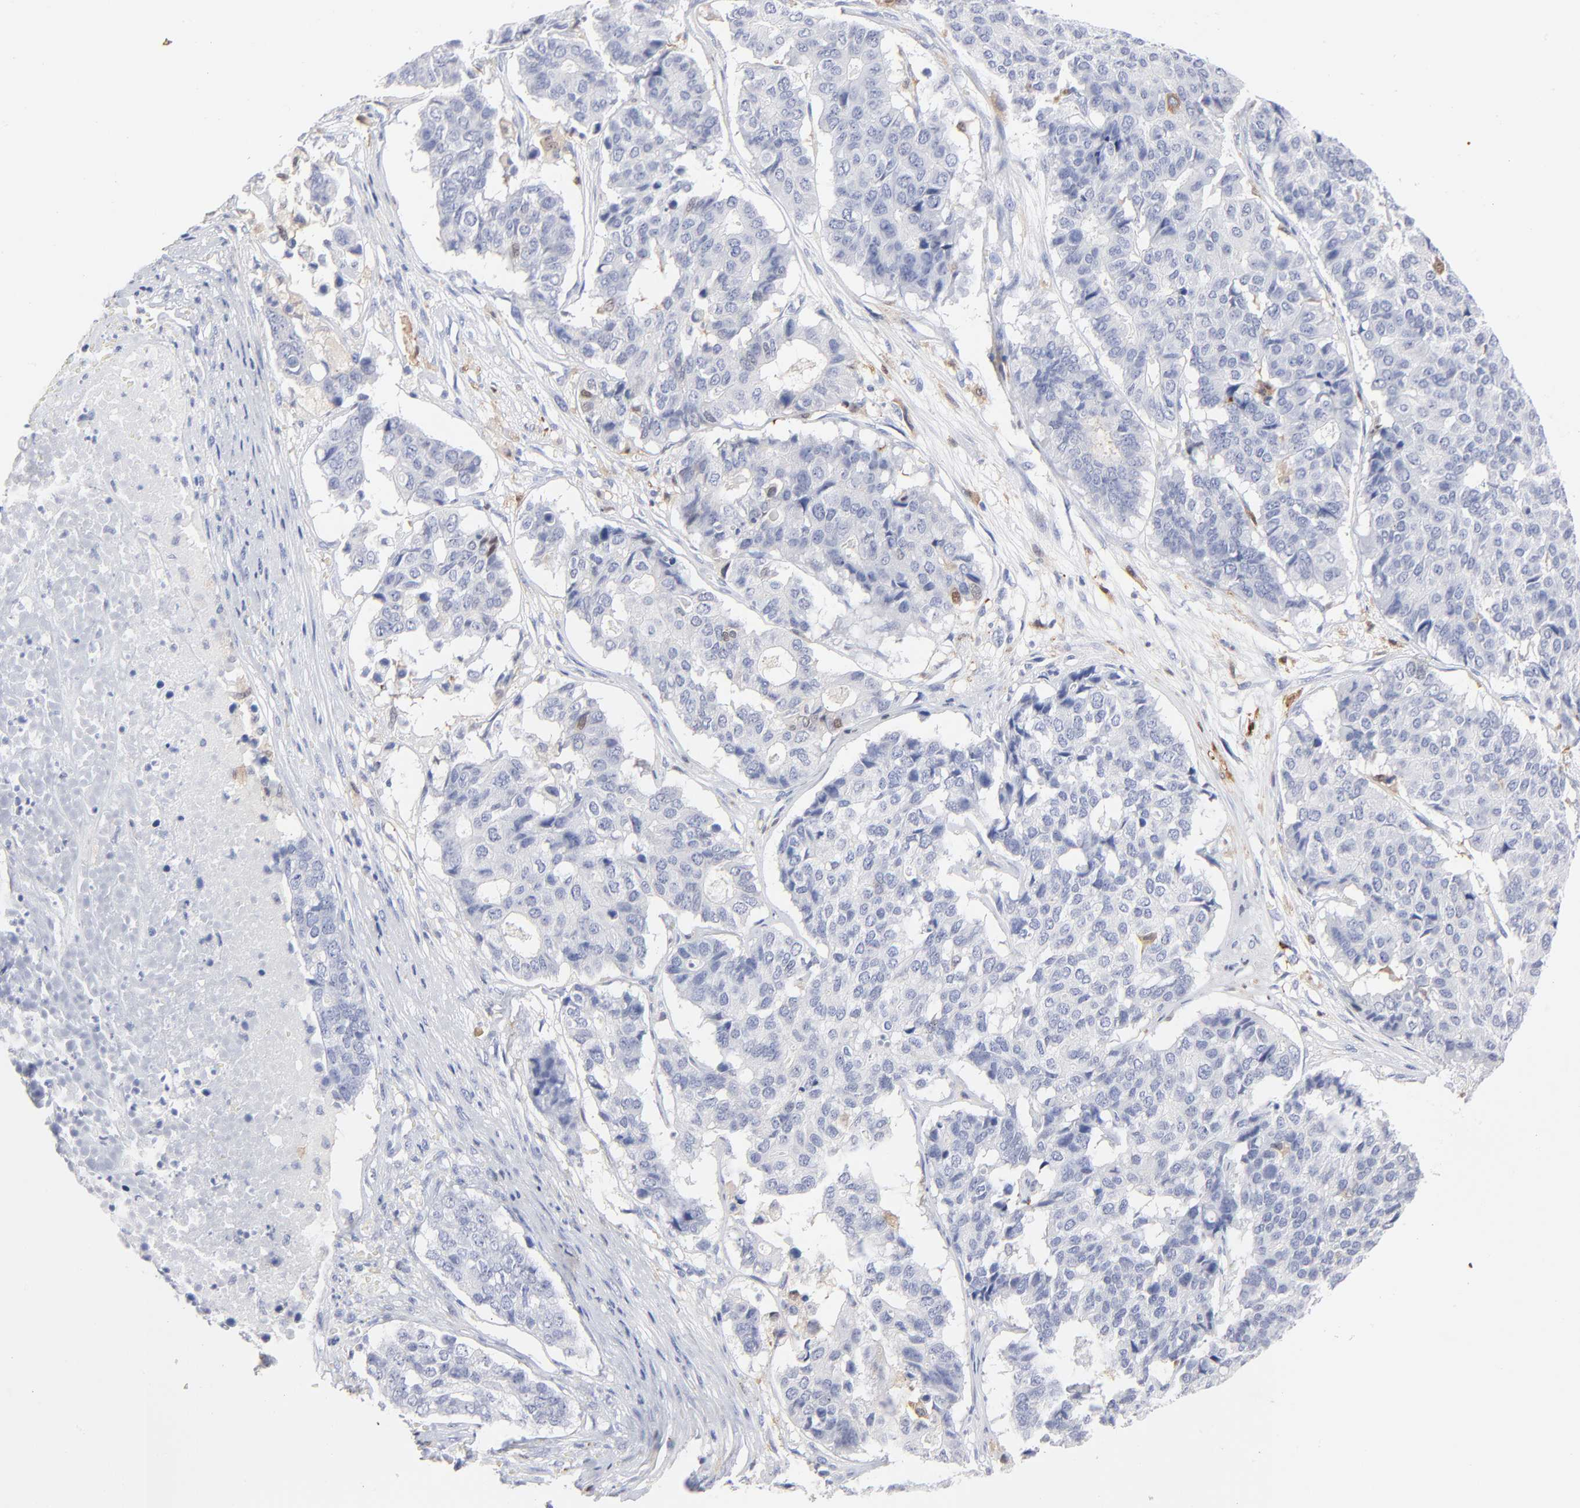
{"staining": {"intensity": "negative", "quantity": "none", "location": "none"}, "tissue": "pancreatic cancer", "cell_type": "Tumor cells", "image_type": "cancer", "snomed": [{"axis": "morphology", "description": "Adenocarcinoma, NOS"}, {"axis": "topography", "description": "Pancreas"}], "caption": "Pancreatic adenocarcinoma stained for a protein using immunohistochemistry demonstrates no staining tumor cells.", "gene": "IFIT2", "patient": {"sex": "male", "age": 50}}